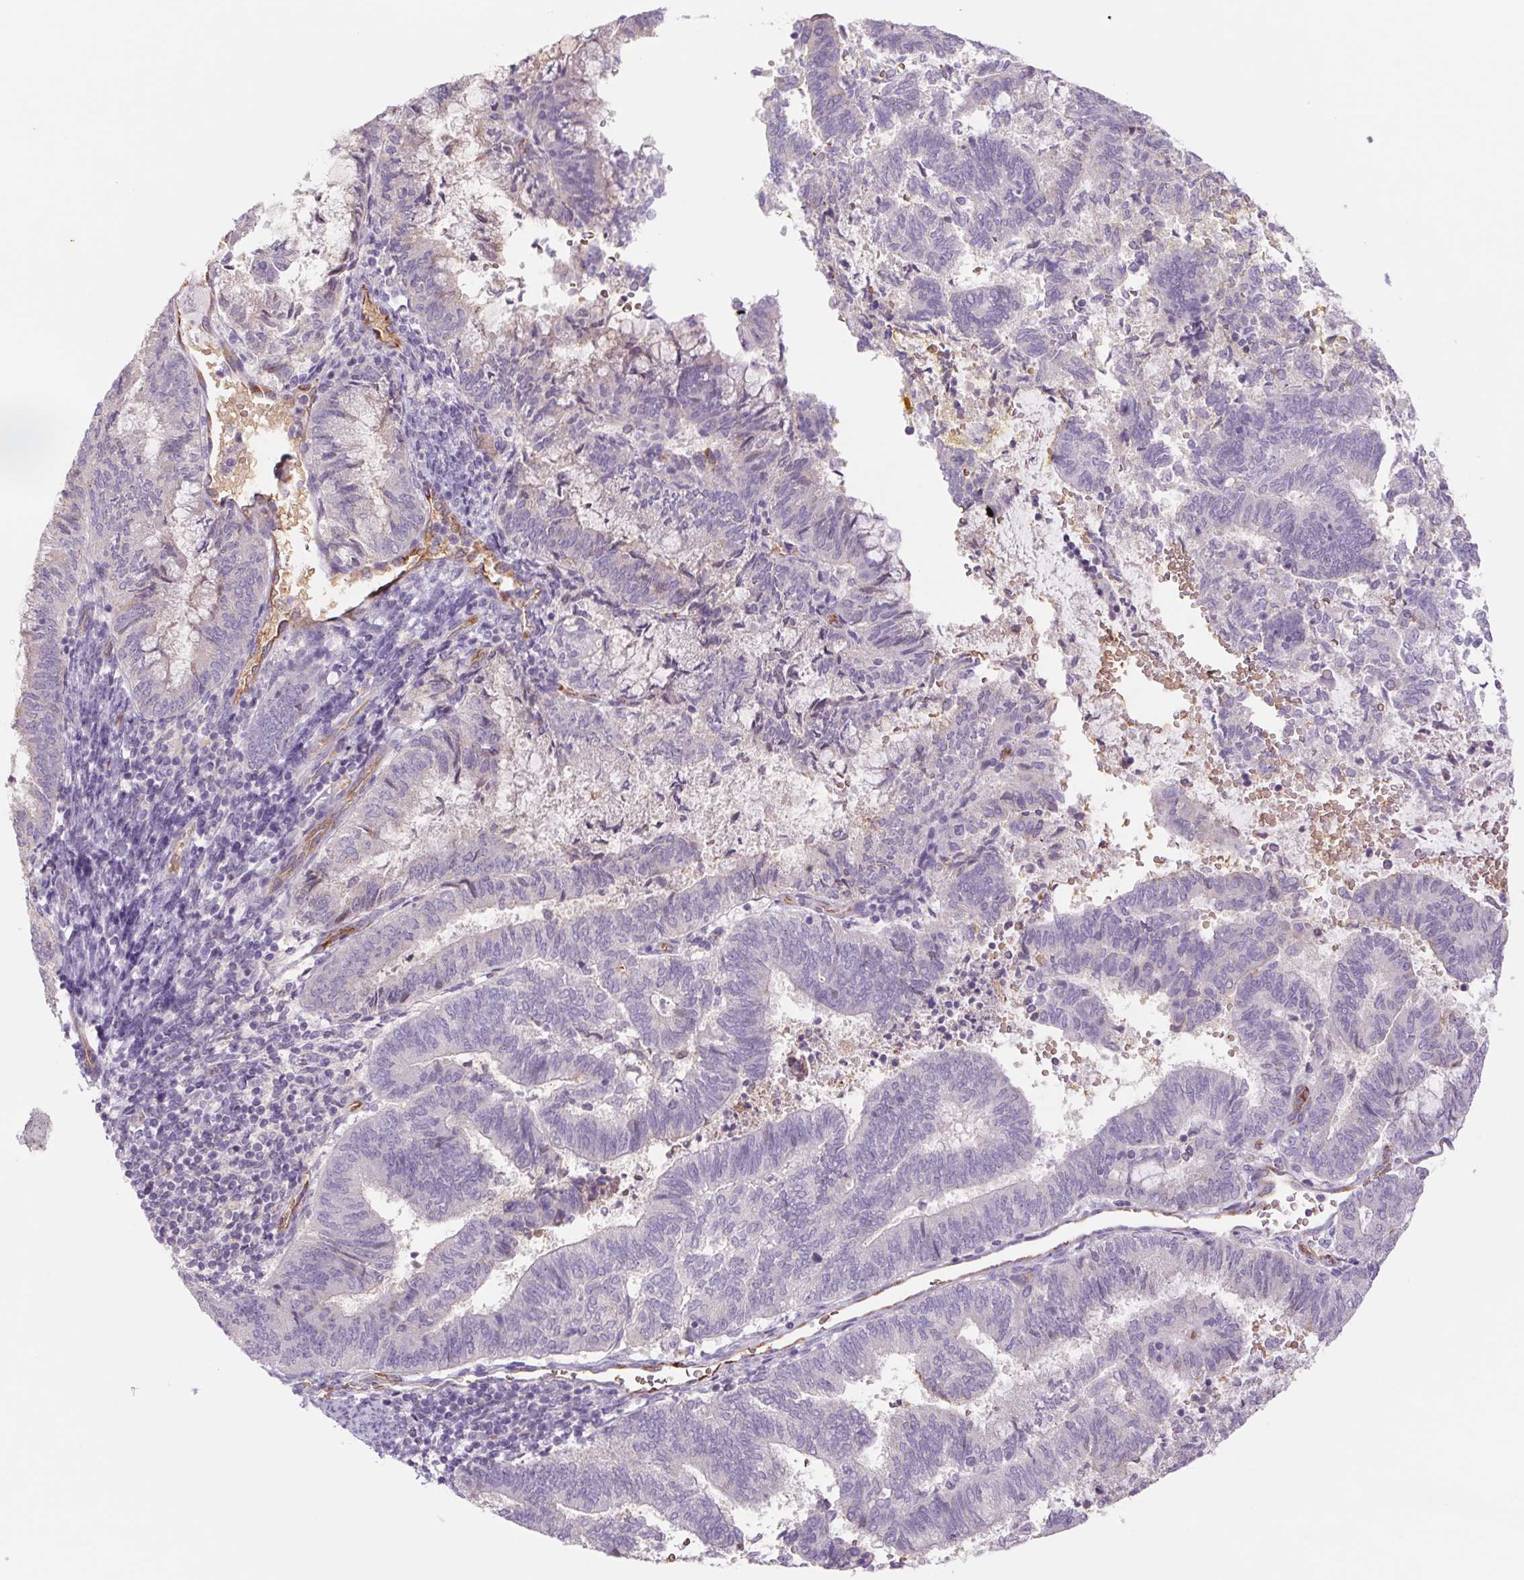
{"staining": {"intensity": "negative", "quantity": "none", "location": "none"}, "tissue": "endometrial cancer", "cell_type": "Tumor cells", "image_type": "cancer", "snomed": [{"axis": "morphology", "description": "Adenocarcinoma, NOS"}, {"axis": "topography", "description": "Endometrium"}], "caption": "Protein analysis of endometrial cancer displays no significant expression in tumor cells.", "gene": "IGFL3", "patient": {"sex": "female", "age": 65}}